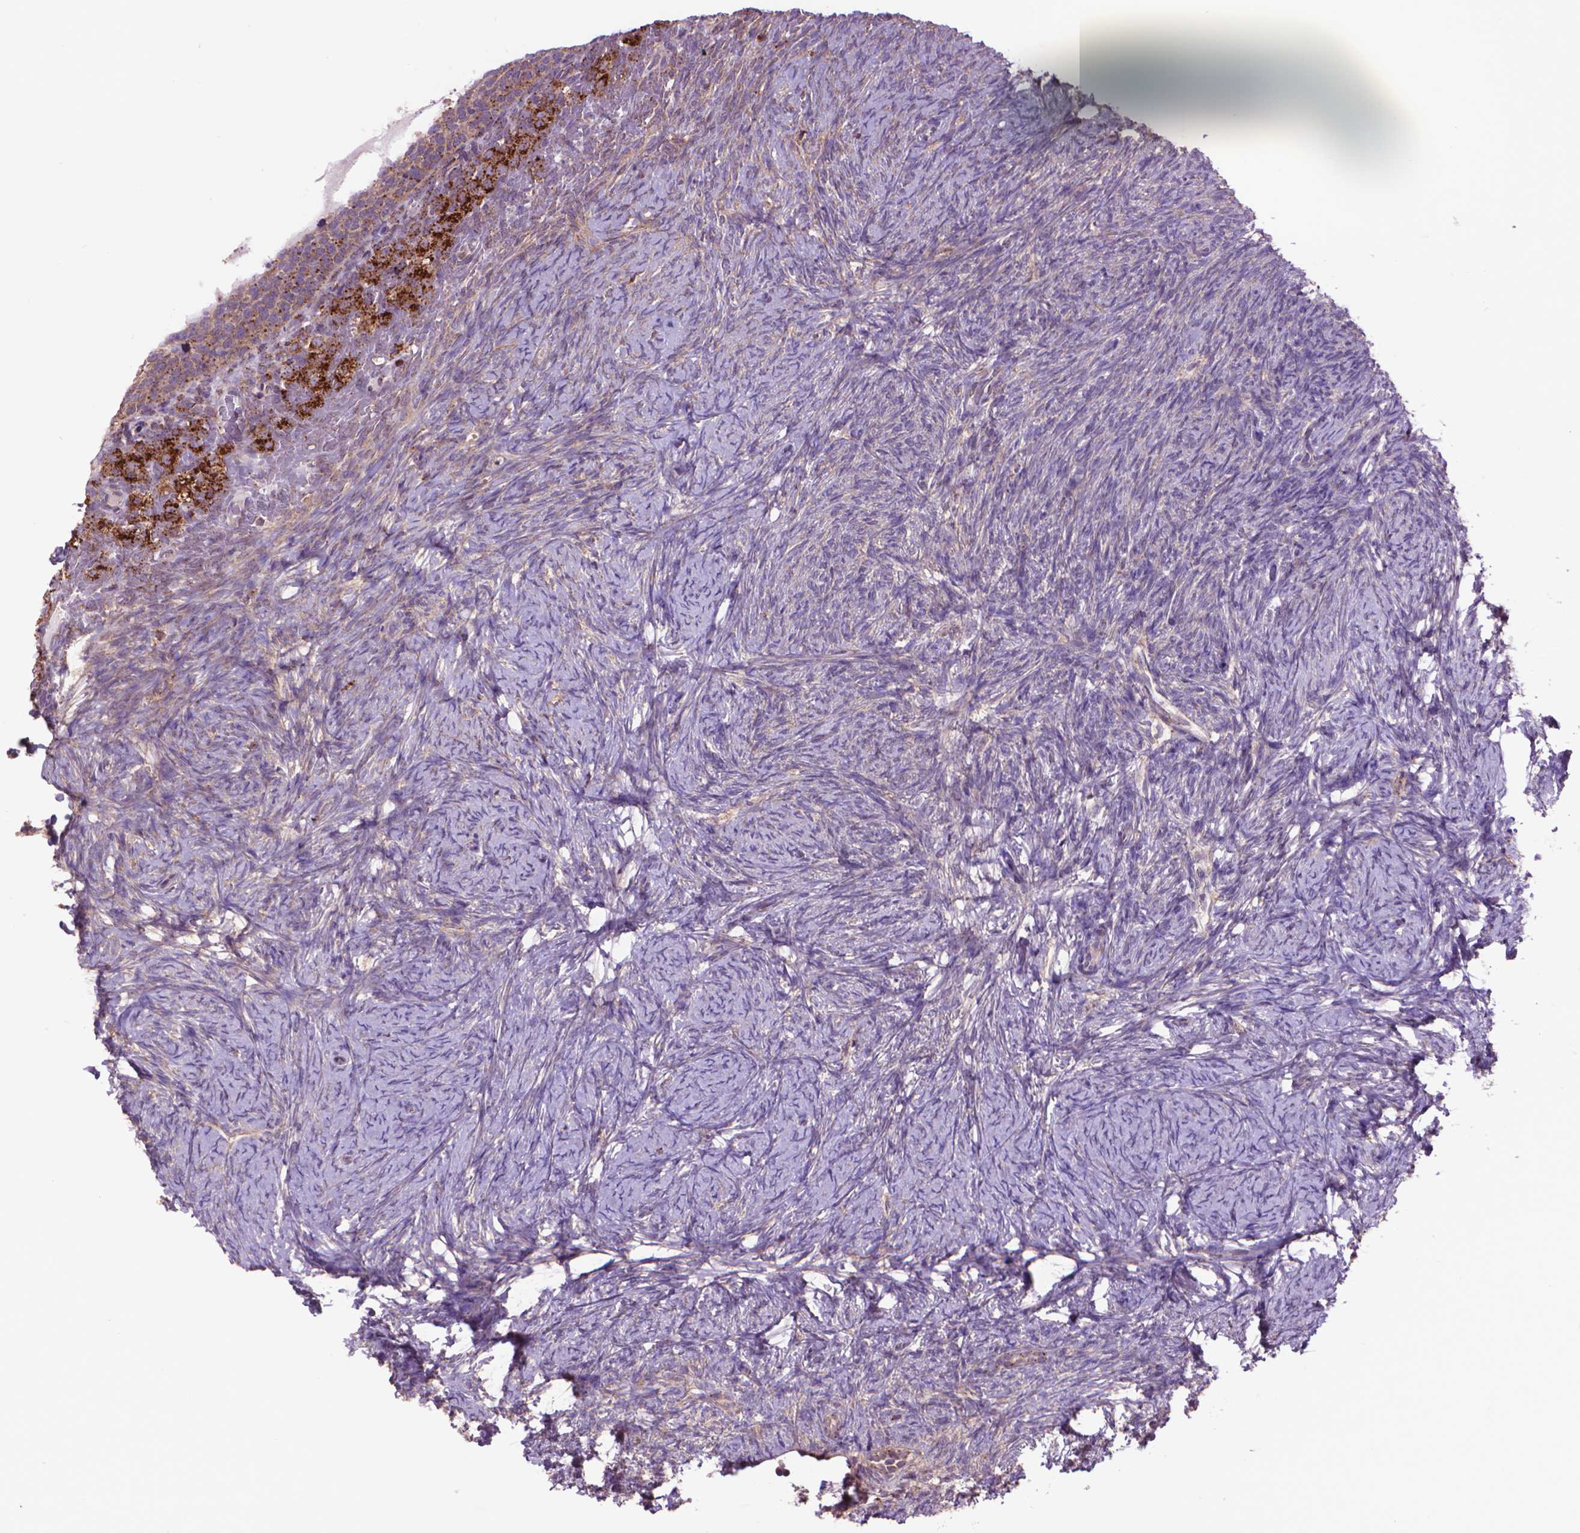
{"staining": {"intensity": "negative", "quantity": "none", "location": "none"}, "tissue": "ovary", "cell_type": "Ovarian stroma cells", "image_type": "normal", "snomed": [{"axis": "morphology", "description": "Normal tissue, NOS"}, {"axis": "topography", "description": "Ovary"}], "caption": "Ovarian stroma cells show no significant protein expression in benign ovary.", "gene": "GLB1", "patient": {"sex": "female", "age": 34}}